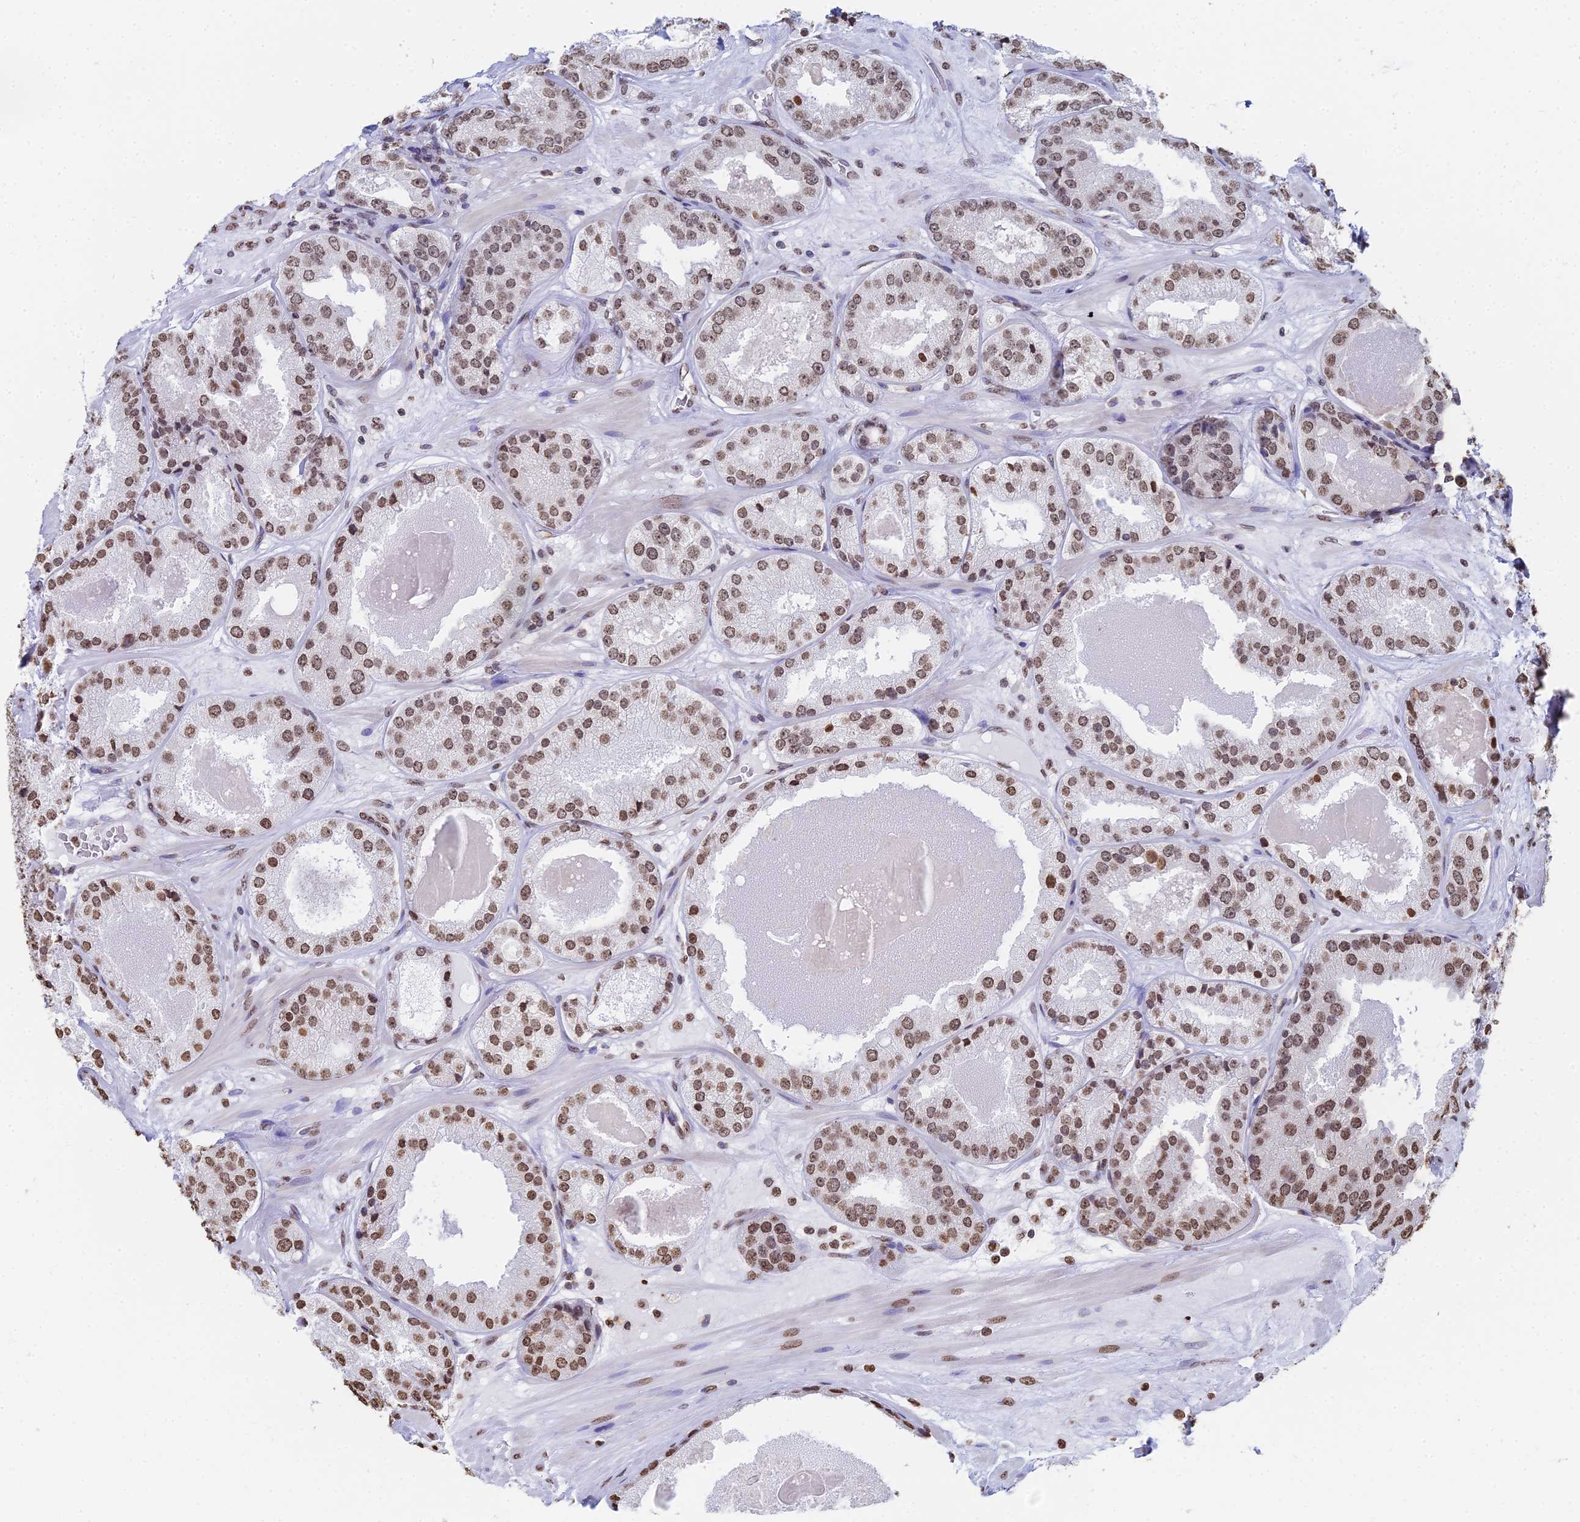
{"staining": {"intensity": "moderate", "quantity": ">75%", "location": "nuclear"}, "tissue": "prostate cancer", "cell_type": "Tumor cells", "image_type": "cancer", "snomed": [{"axis": "morphology", "description": "Adenocarcinoma, High grade"}, {"axis": "topography", "description": "Prostate"}], "caption": "Prostate adenocarcinoma (high-grade) was stained to show a protein in brown. There is medium levels of moderate nuclear positivity in about >75% of tumor cells. The staining is performed using DAB (3,3'-diaminobenzidine) brown chromogen to label protein expression. The nuclei are counter-stained blue using hematoxylin.", "gene": "GBP3", "patient": {"sex": "male", "age": 63}}